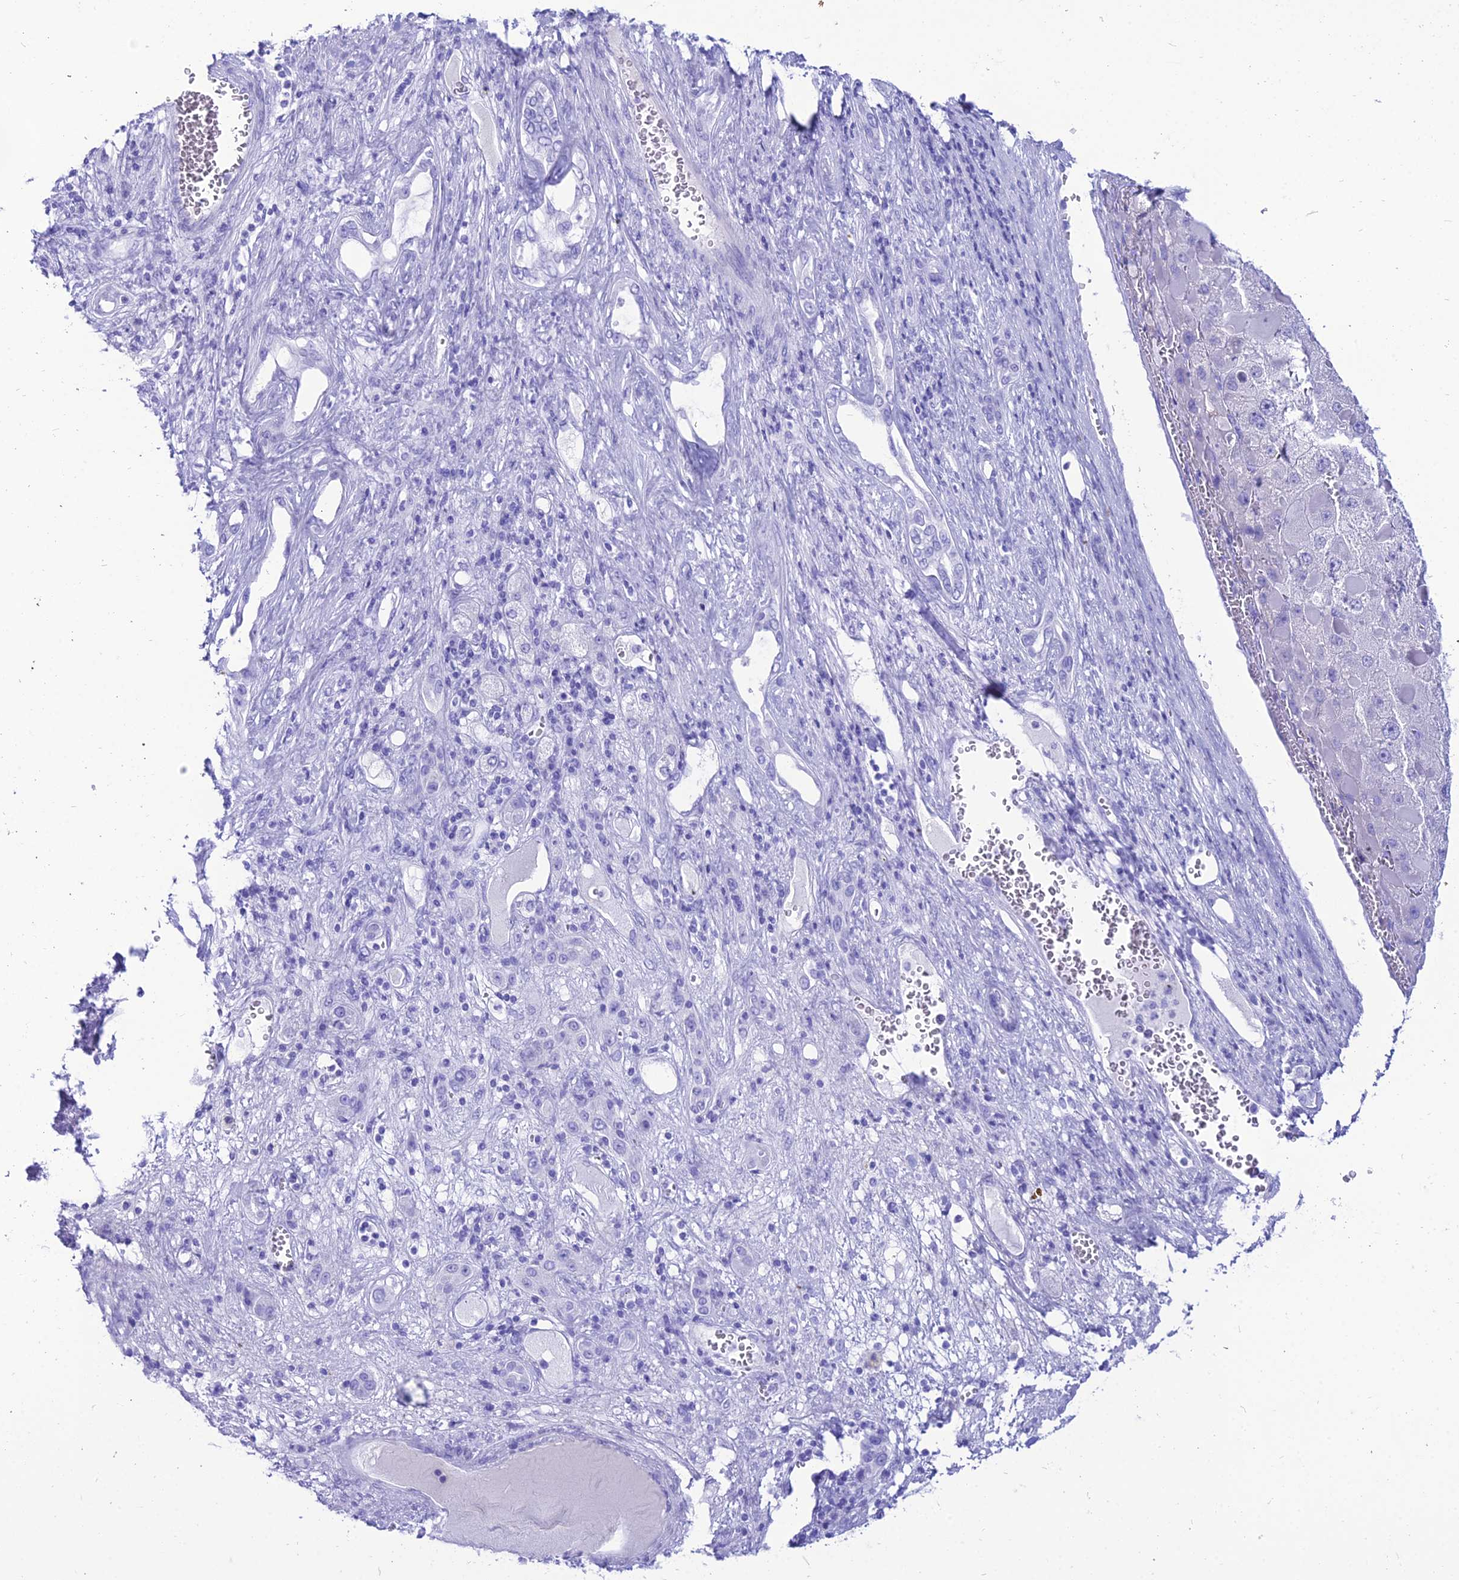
{"staining": {"intensity": "negative", "quantity": "none", "location": "none"}, "tissue": "liver cancer", "cell_type": "Tumor cells", "image_type": "cancer", "snomed": [{"axis": "morphology", "description": "Carcinoma, Hepatocellular, NOS"}, {"axis": "topography", "description": "Liver"}], "caption": "Protein analysis of liver hepatocellular carcinoma exhibits no significant staining in tumor cells.", "gene": "PNMA5", "patient": {"sex": "female", "age": 73}}